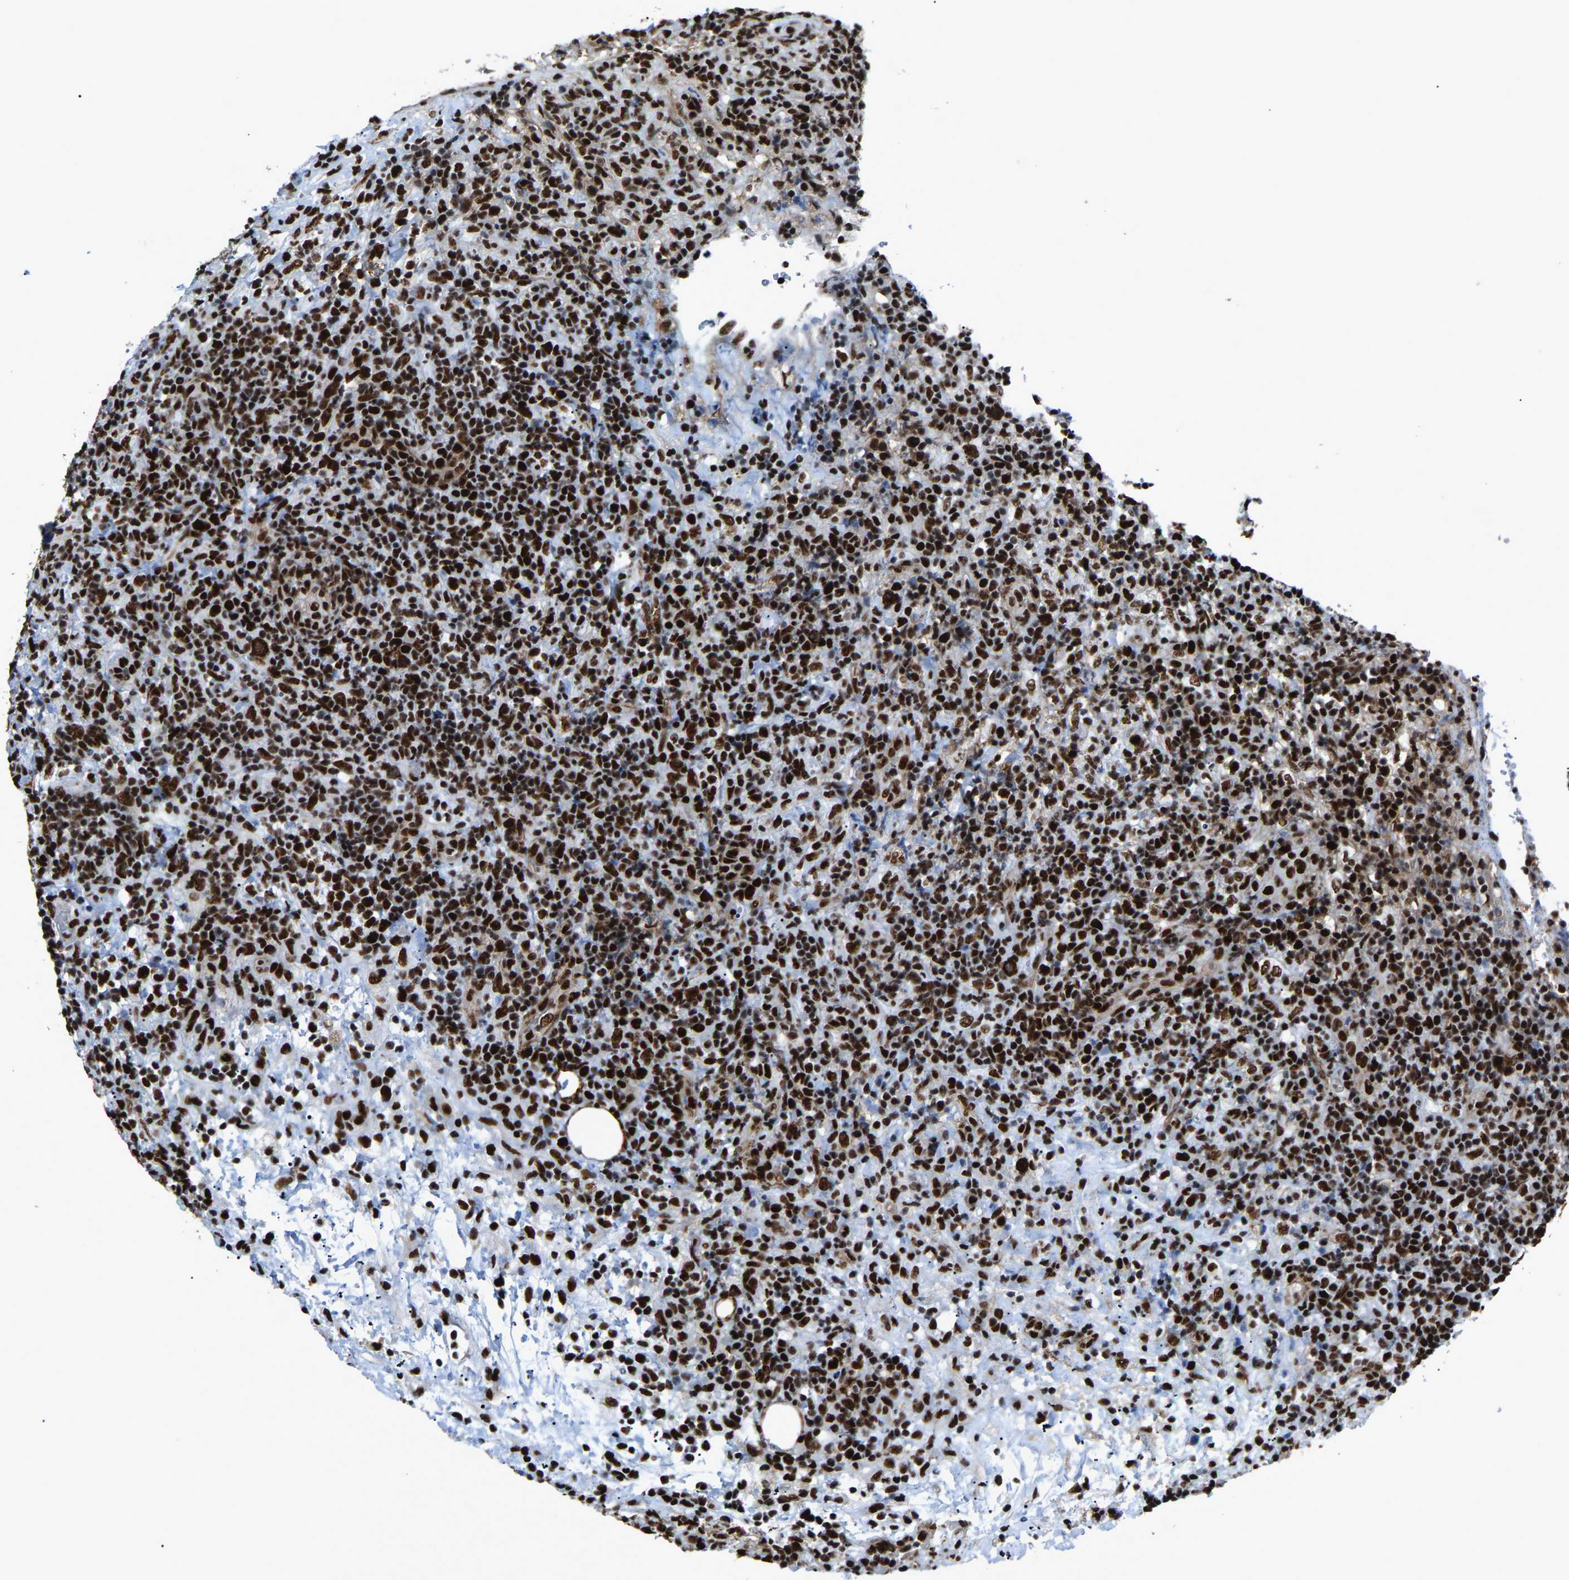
{"staining": {"intensity": "strong", "quantity": ">75%", "location": "nuclear"}, "tissue": "lymphoma", "cell_type": "Tumor cells", "image_type": "cancer", "snomed": [{"axis": "morphology", "description": "Malignant lymphoma, non-Hodgkin's type, High grade"}, {"axis": "topography", "description": "Lymph node"}], "caption": "High-grade malignant lymphoma, non-Hodgkin's type tissue shows strong nuclear positivity in approximately >75% of tumor cells", "gene": "DDX5", "patient": {"sex": "female", "age": 76}}